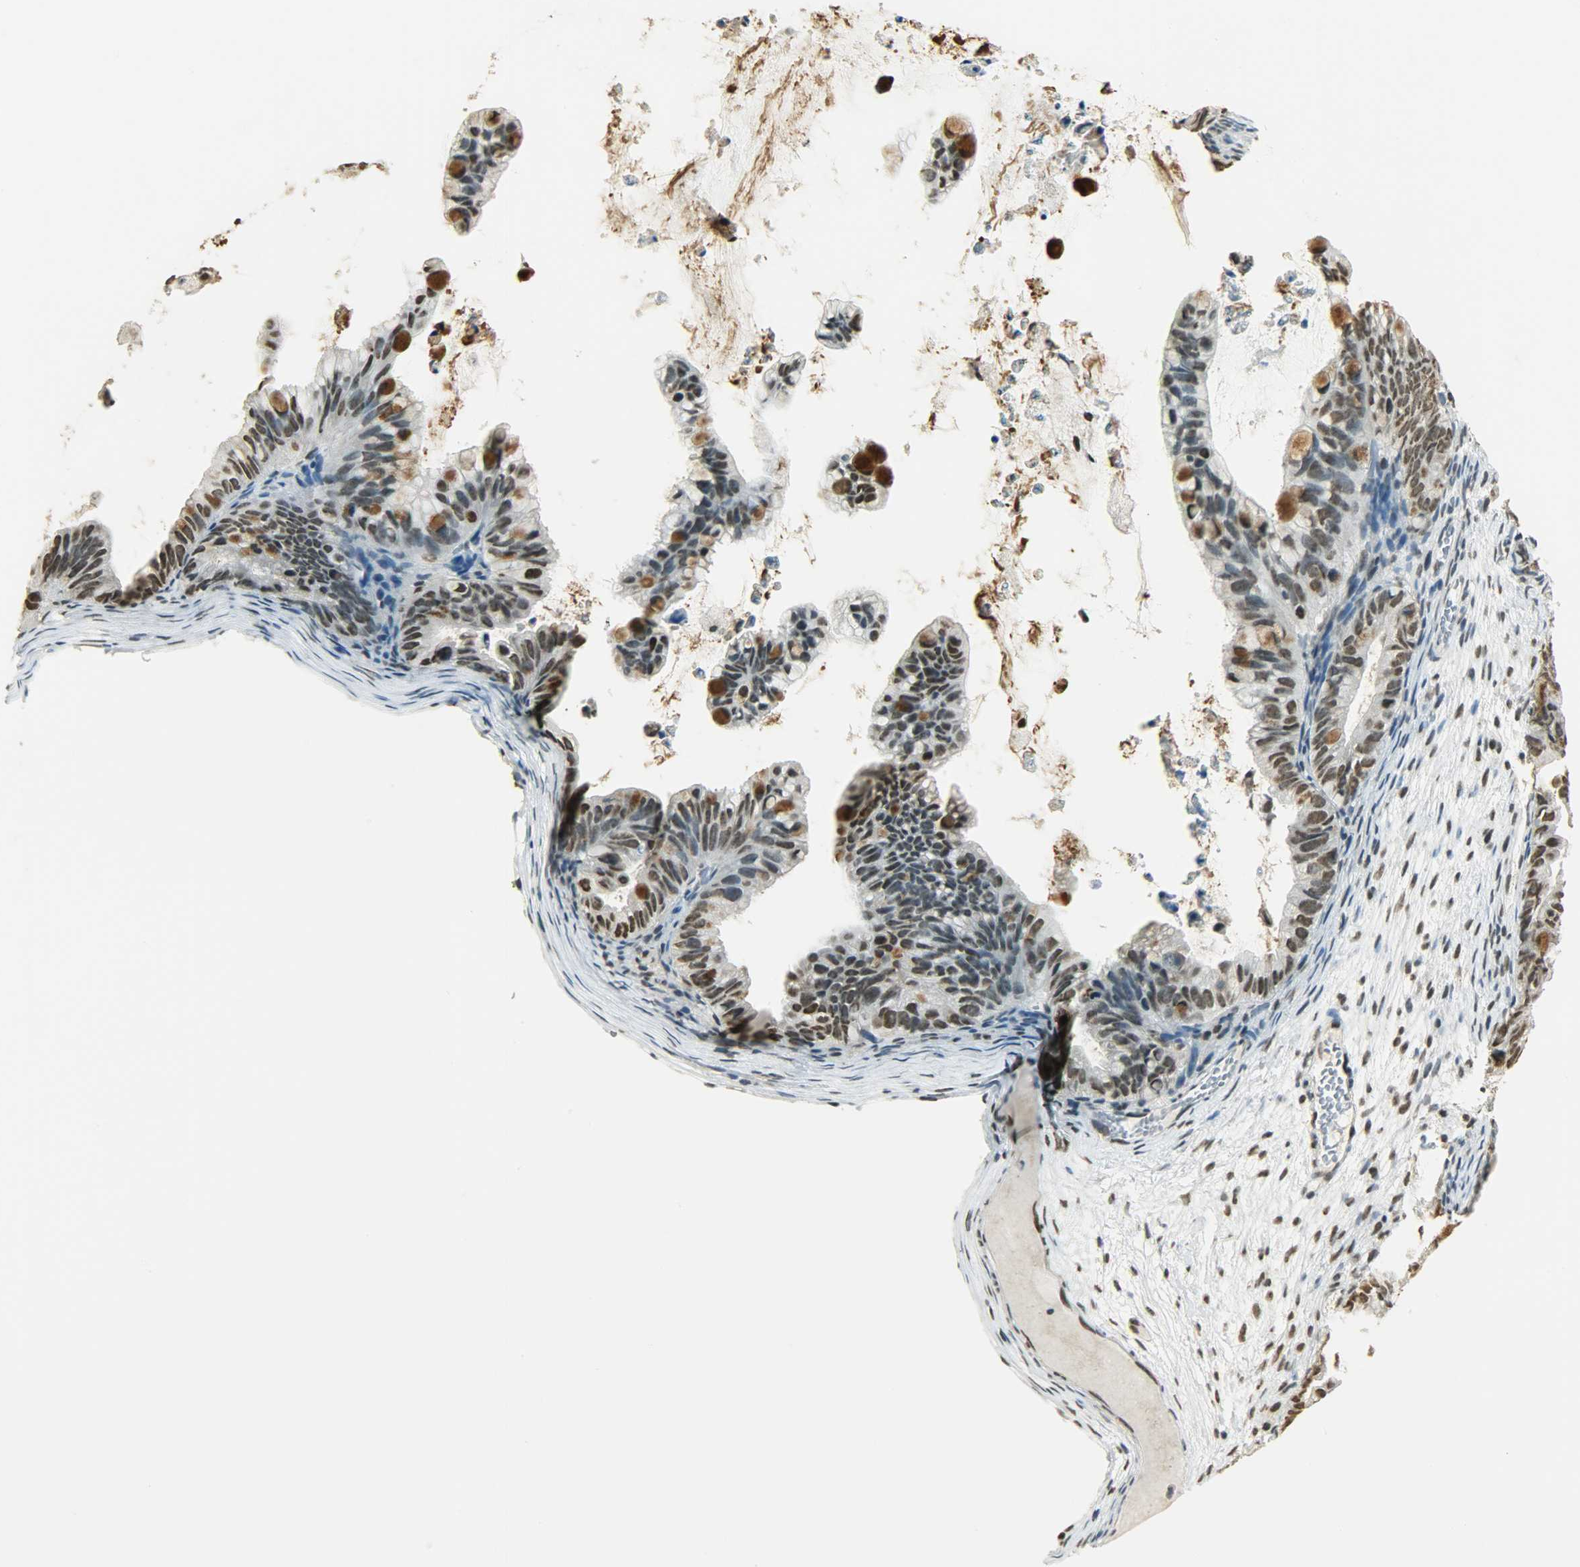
{"staining": {"intensity": "strong", "quantity": ">75%", "location": "nuclear"}, "tissue": "ovarian cancer", "cell_type": "Tumor cells", "image_type": "cancer", "snomed": [{"axis": "morphology", "description": "Cystadenocarcinoma, mucinous, NOS"}, {"axis": "topography", "description": "Ovary"}], "caption": "Ovarian cancer stained for a protein (brown) exhibits strong nuclear positive positivity in approximately >75% of tumor cells.", "gene": "MYEF2", "patient": {"sex": "female", "age": 36}}